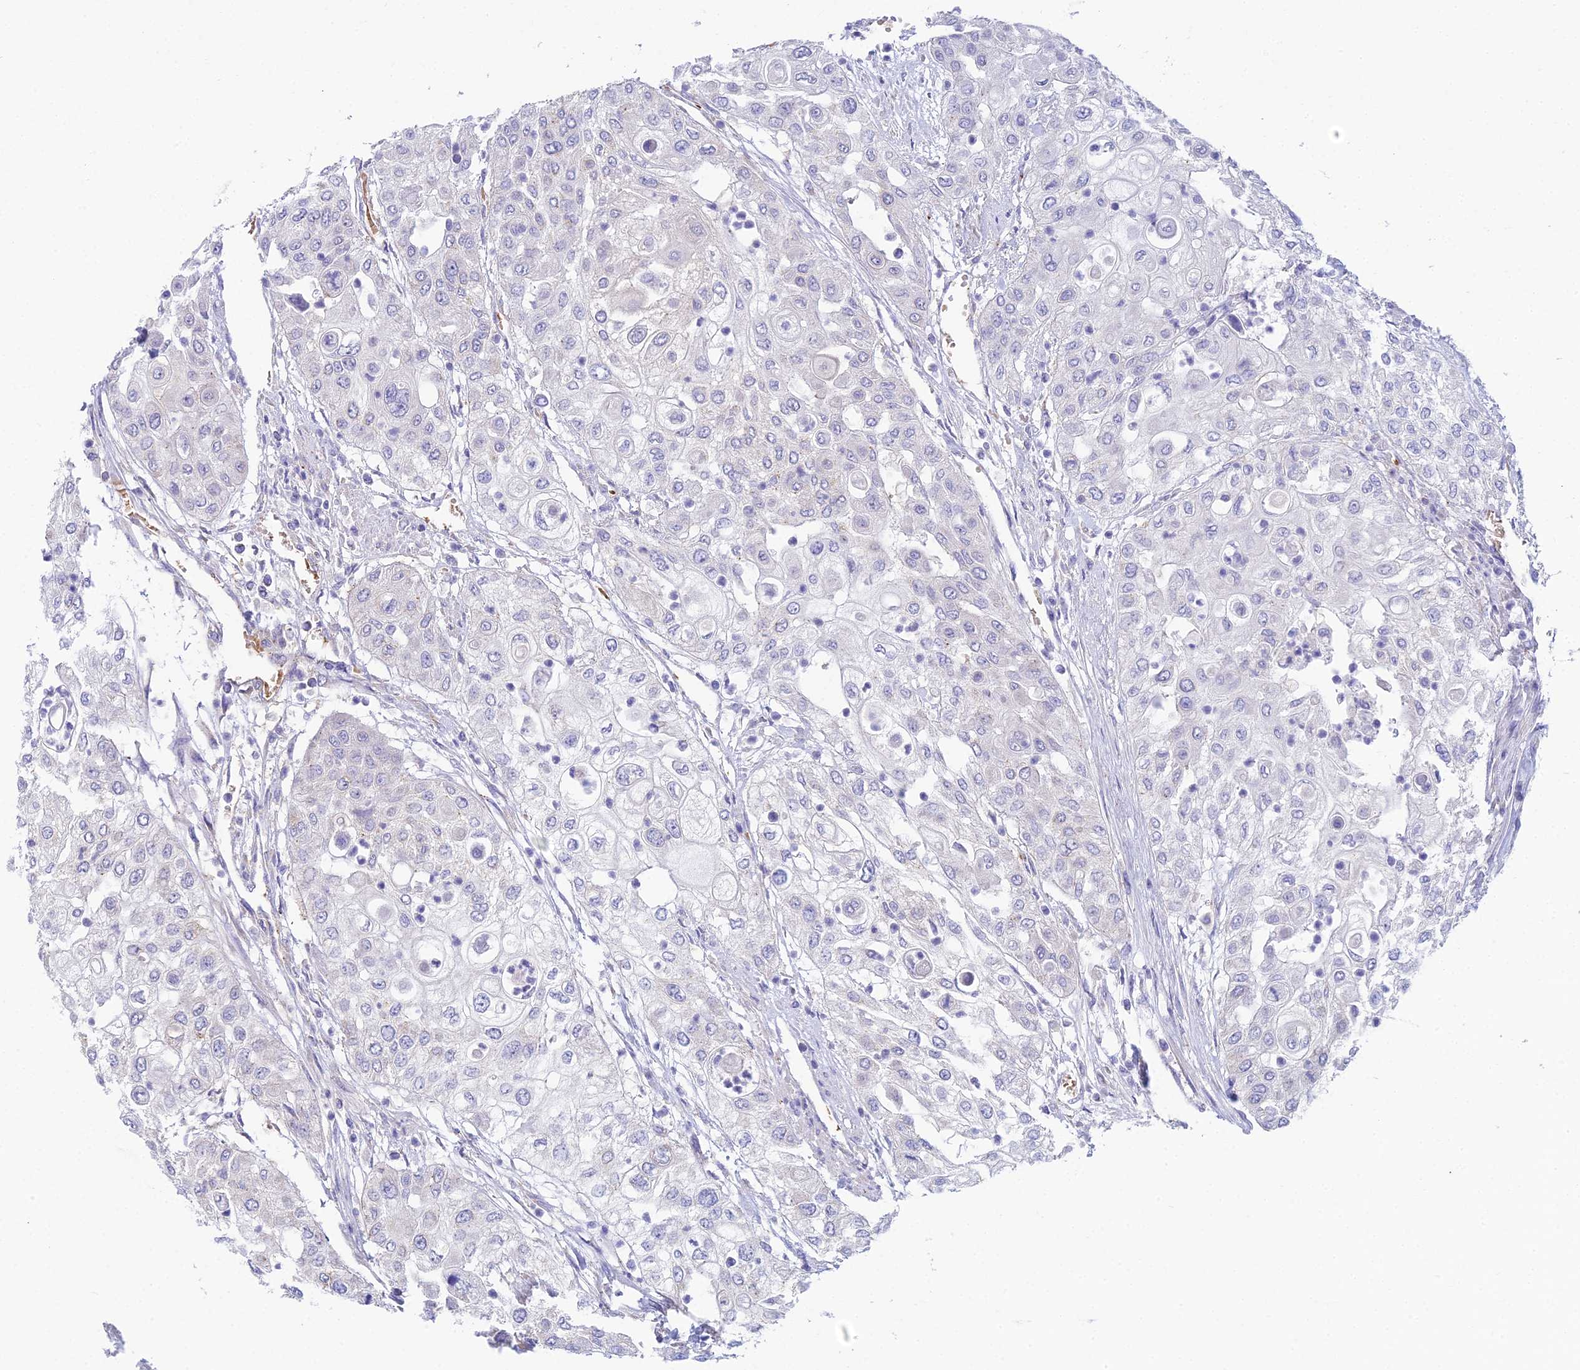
{"staining": {"intensity": "negative", "quantity": "none", "location": "none"}, "tissue": "urothelial cancer", "cell_type": "Tumor cells", "image_type": "cancer", "snomed": [{"axis": "morphology", "description": "Urothelial carcinoma, High grade"}, {"axis": "topography", "description": "Urinary bladder"}], "caption": "Immunohistochemistry (IHC) photomicrograph of neoplastic tissue: human high-grade urothelial carcinoma stained with DAB (3,3'-diaminobenzidine) demonstrates no significant protein expression in tumor cells.", "gene": "ZNF564", "patient": {"sex": "female", "age": 79}}